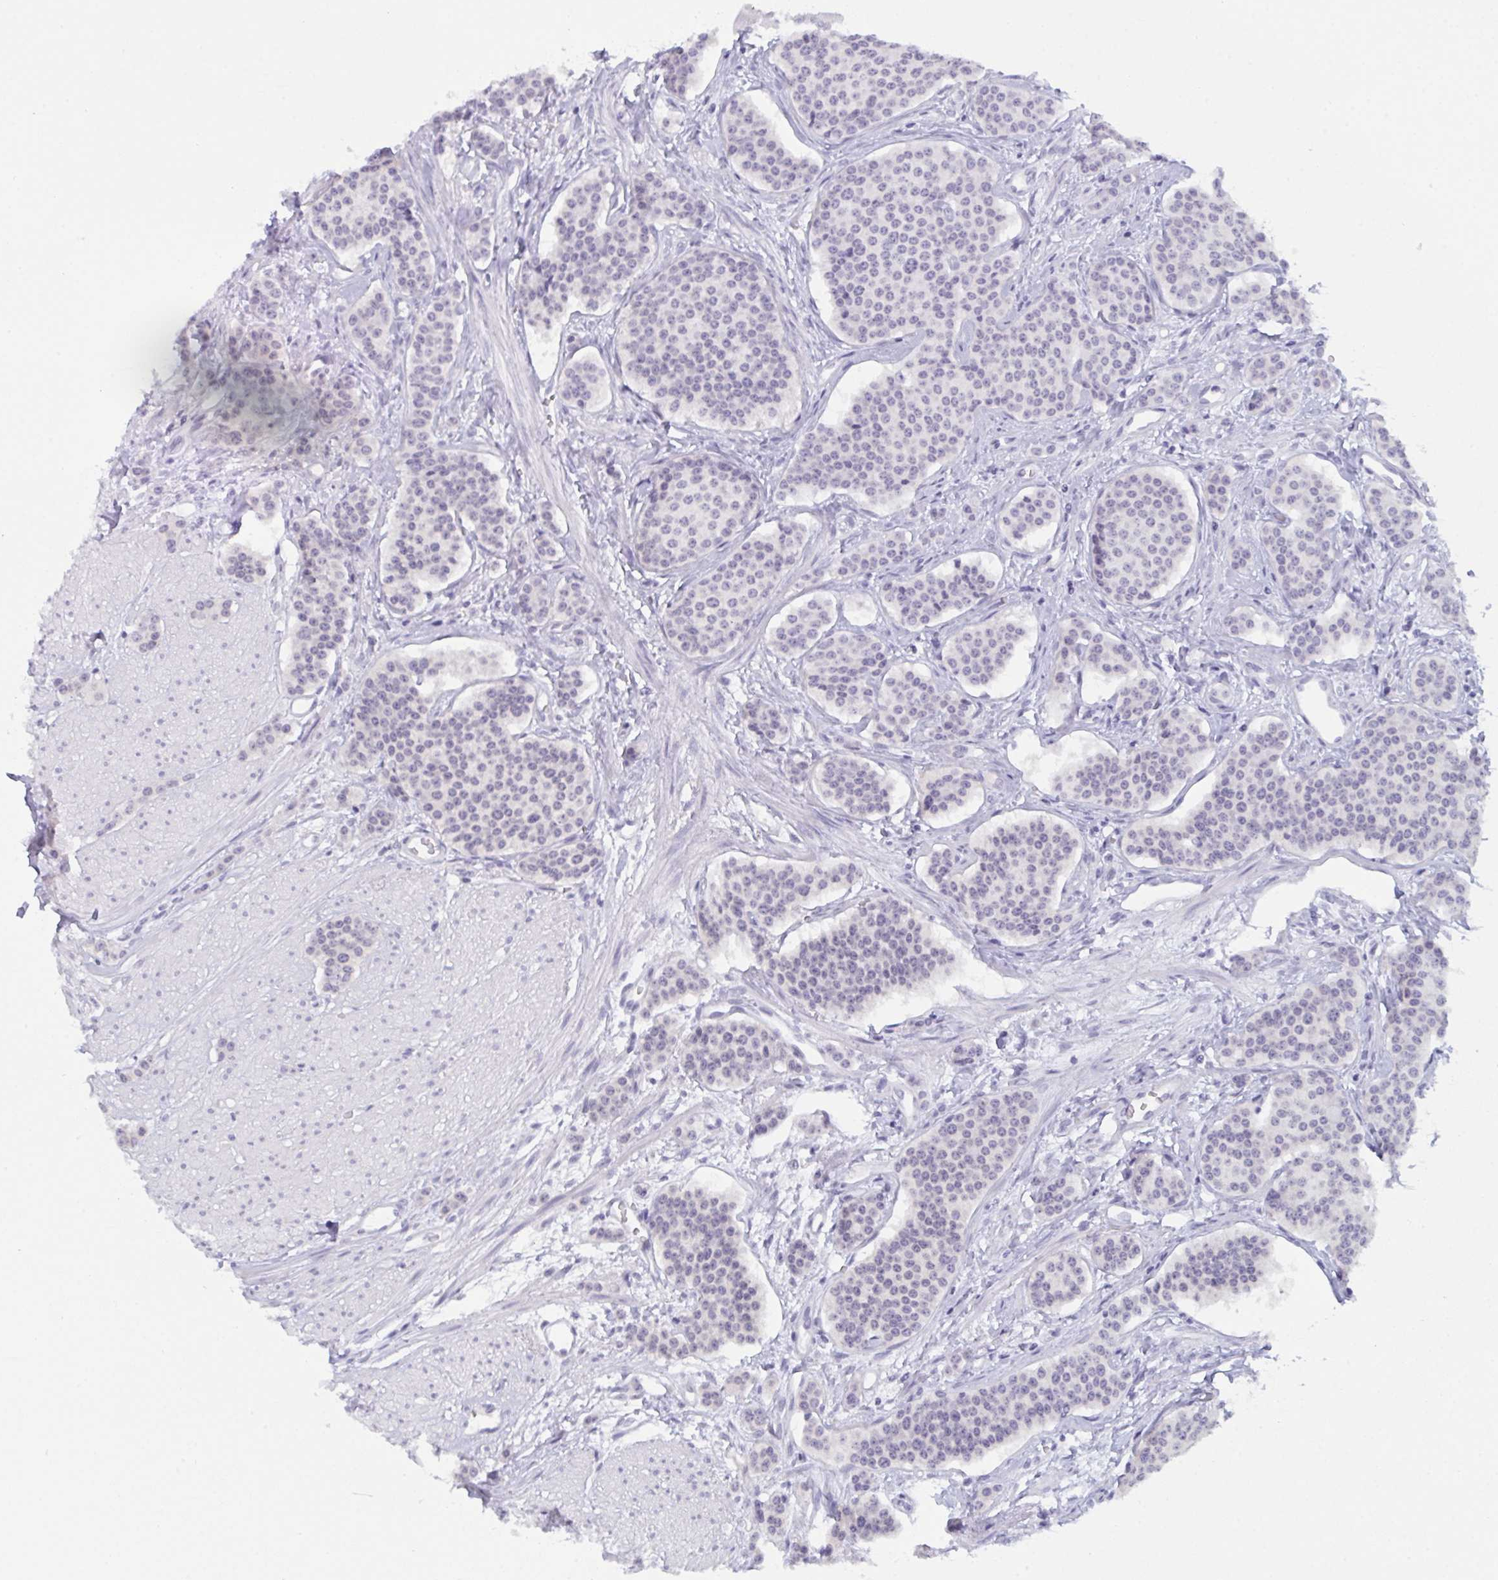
{"staining": {"intensity": "negative", "quantity": "none", "location": "none"}, "tissue": "carcinoid", "cell_type": "Tumor cells", "image_type": "cancer", "snomed": [{"axis": "morphology", "description": "Carcinoid, malignant, NOS"}, {"axis": "topography", "description": "Small intestine"}], "caption": "Immunohistochemical staining of carcinoid reveals no significant positivity in tumor cells. (DAB IHC with hematoxylin counter stain).", "gene": "SERPINB13", "patient": {"sex": "female", "age": 64}}